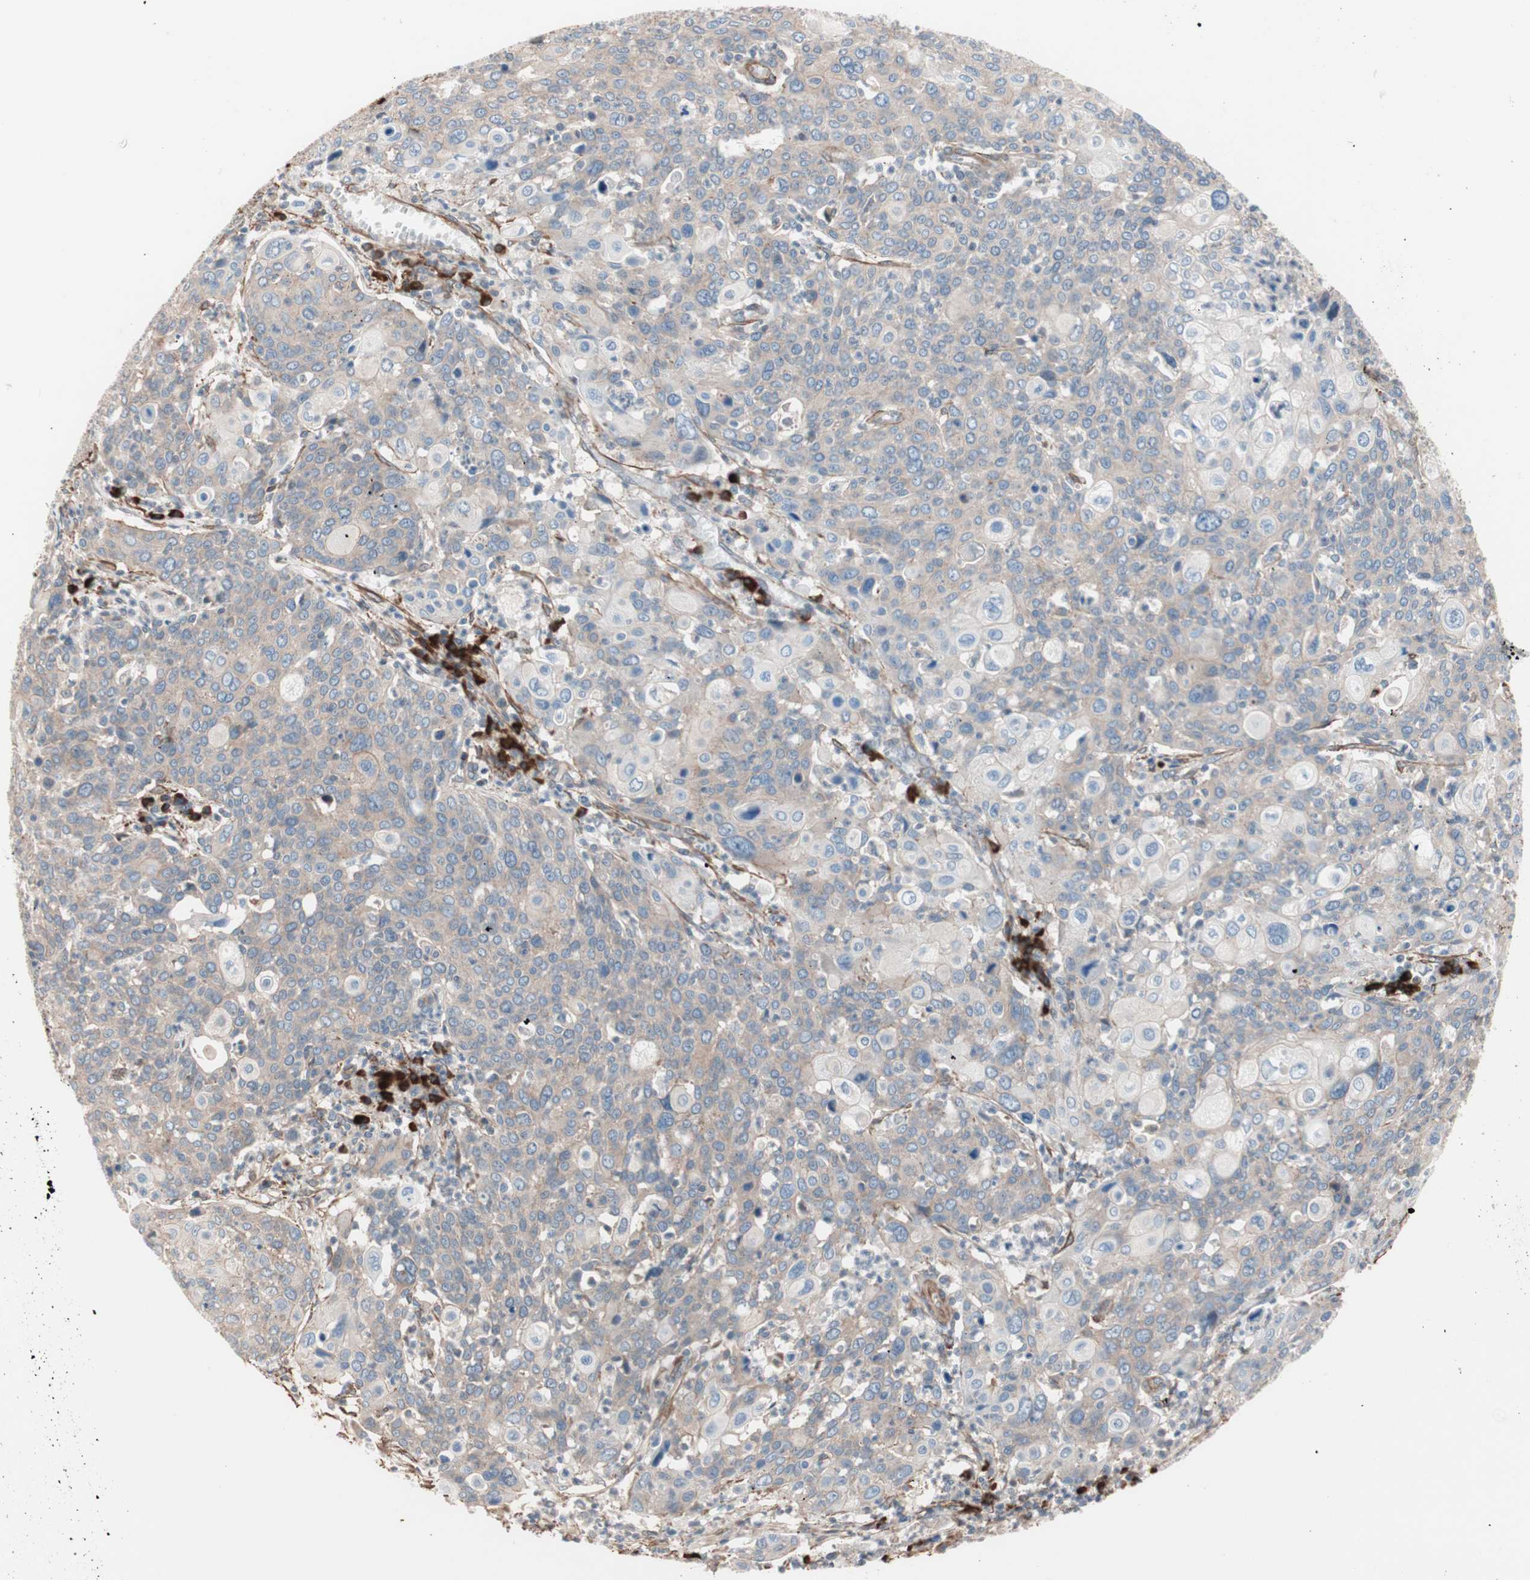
{"staining": {"intensity": "weak", "quantity": ">75%", "location": "cytoplasmic/membranous"}, "tissue": "cervical cancer", "cell_type": "Tumor cells", "image_type": "cancer", "snomed": [{"axis": "morphology", "description": "Squamous cell carcinoma, NOS"}, {"axis": "topography", "description": "Cervix"}], "caption": "Protein staining shows weak cytoplasmic/membranous positivity in approximately >75% of tumor cells in squamous cell carcinoma (cervical).", "gene": "ALG5", "patient": {"sex": "female", "age": 40}}